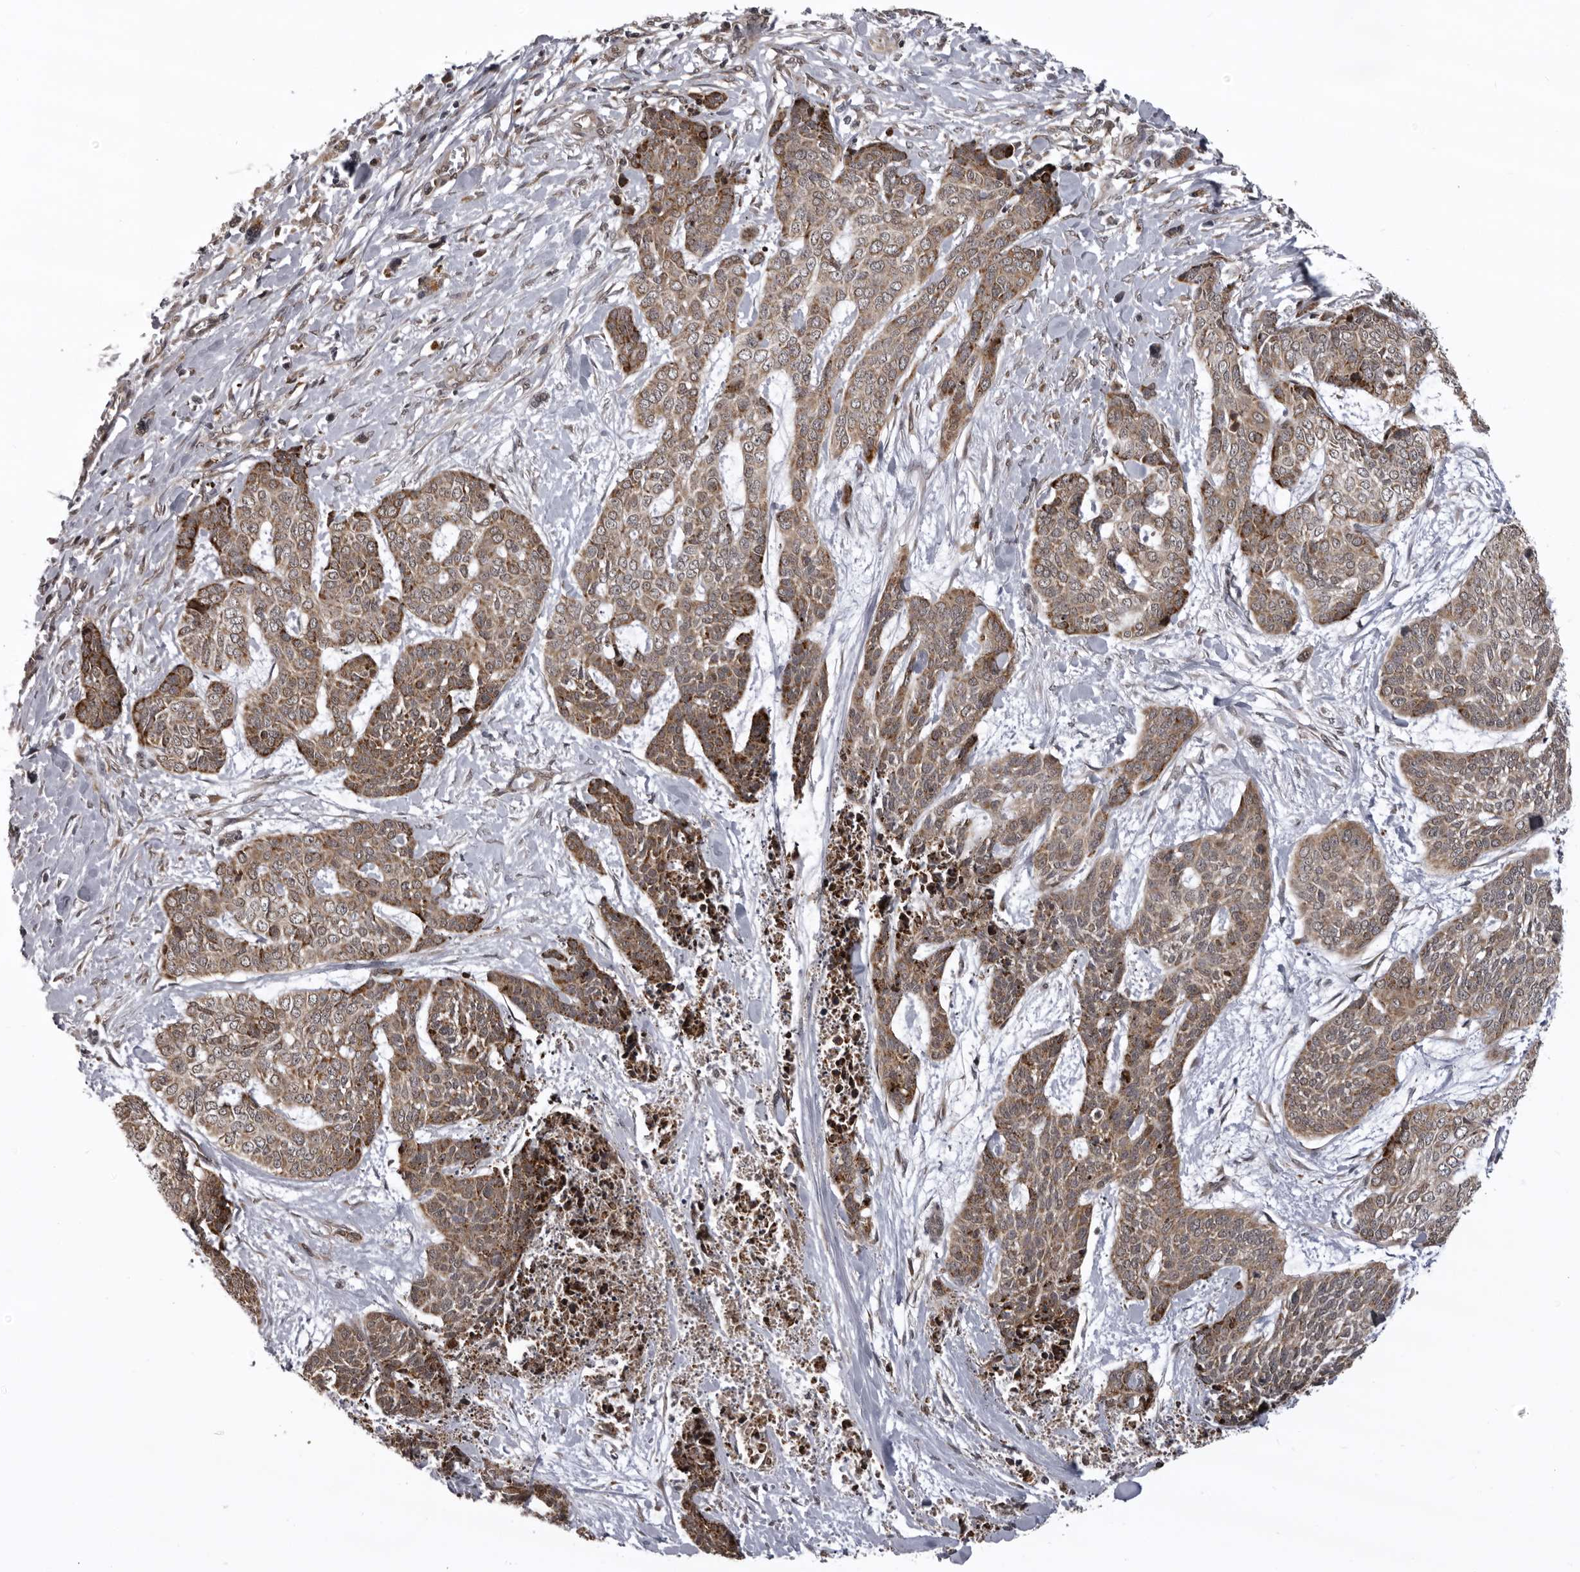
{"staining": {"intensity": "moderate", "quantity": ">75%", "location": "cytoplasmic/membranous"}, "tissue": "skin cancer", "cell_type": "Tumor cells", "image_type": "cancer", "snomed": [{"axis": "morphology", "description": "Basal cell carcinoma"}, {"axis": "topography", "description": "Skin"}], "caption": "Tumor cells display medium levels of moderate cytoplasmic/membranous staining in about >75% of cells in human skin cancer. The staining was performed using DAB (3,3'-diaminobenzidine) to visualize the protein expression in brown, while the nuclei were stained in blue with hematoxylin (Magnification: 20x).", "gene": "C1orf109", "patient": {"sex": "female", "age": 64}}